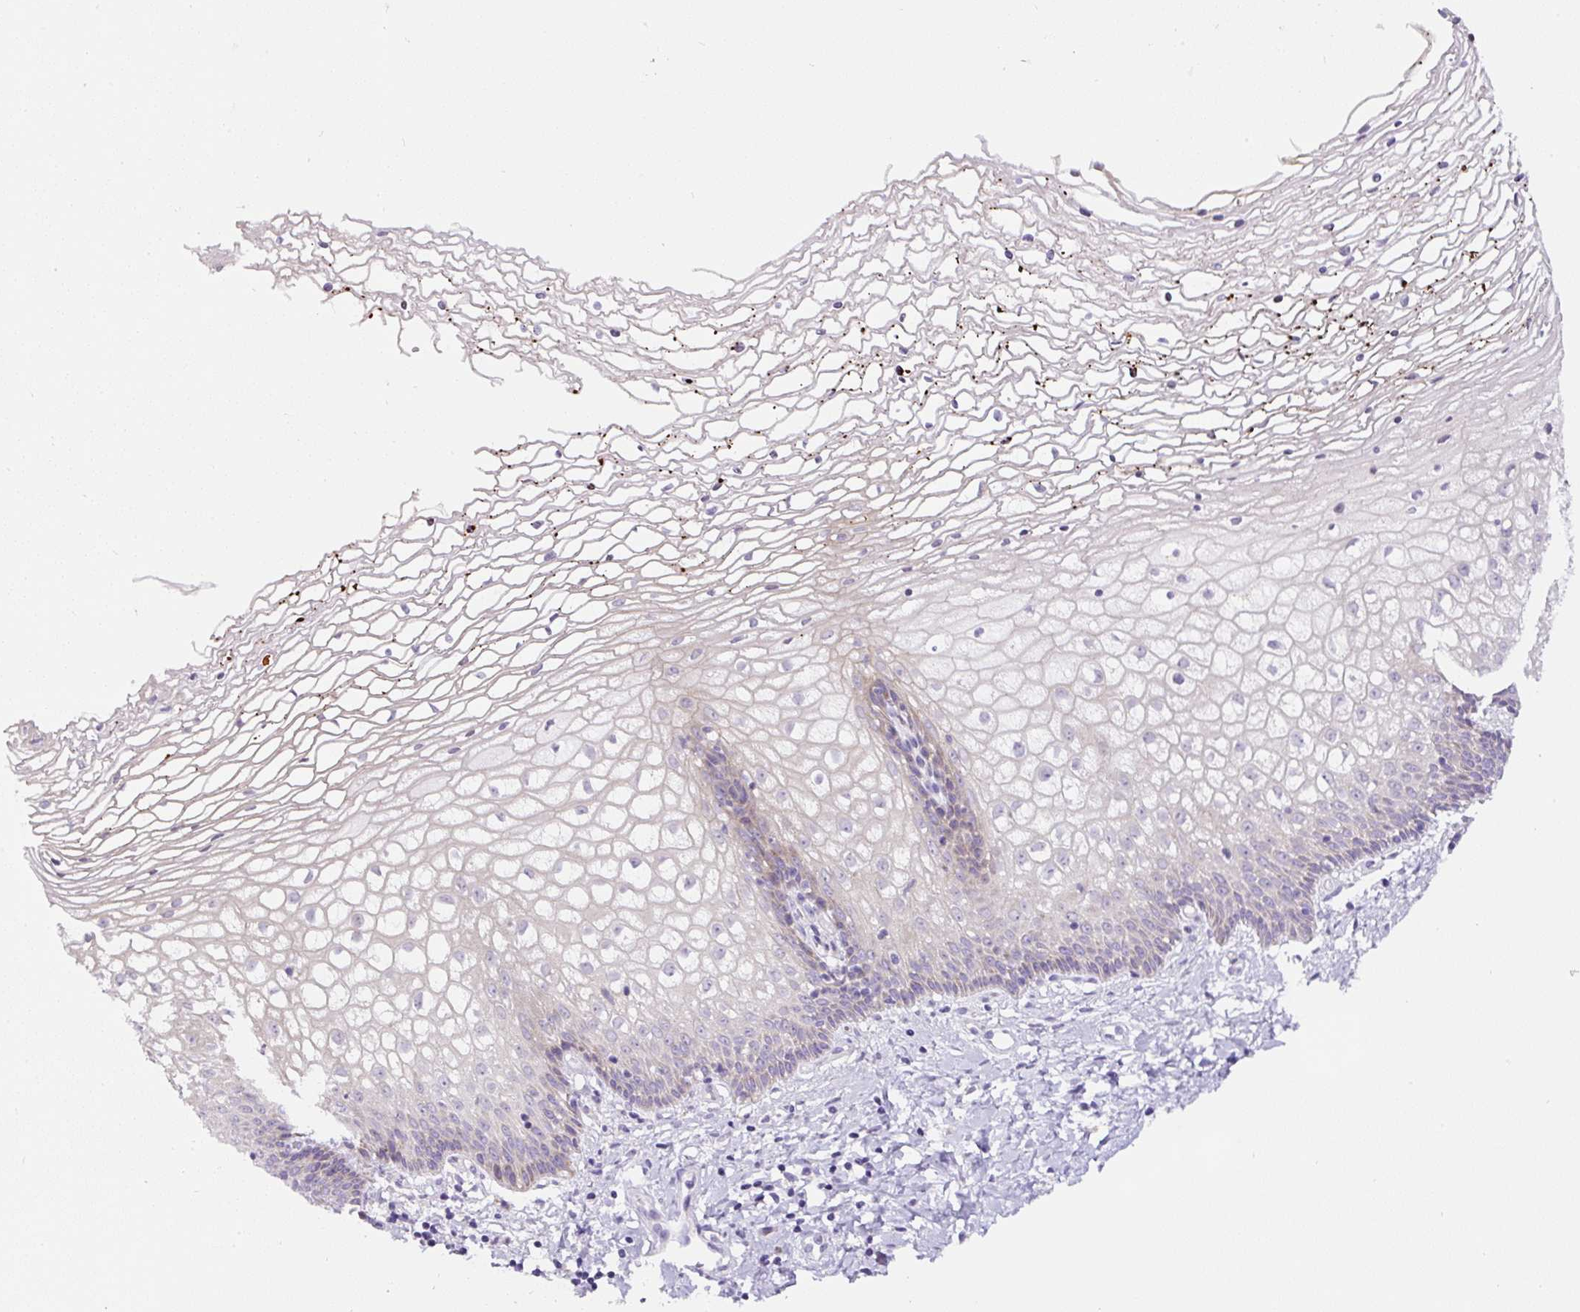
{"staining": {"intensity": "negative", "quantity": "none", "location": "none"}, "tissue": "cervix", "cell_type": "Glandular cells", "image_type": "normal", "snomed": [{"axis": "morphology", "description": "Normal tissue, NOS"}, {"axis": "topography", "description": "Cervix"}], "caption": "Cervix was stained to show a protein in brown. There is no significant positivity in glandular cells. (Stains: DAB IHC with hematoxylin counter stain, Microscopy: brightfield microscopy at high magnification).", "gene": "HPS4", "patient": {"sex": "female", "age": 36}}